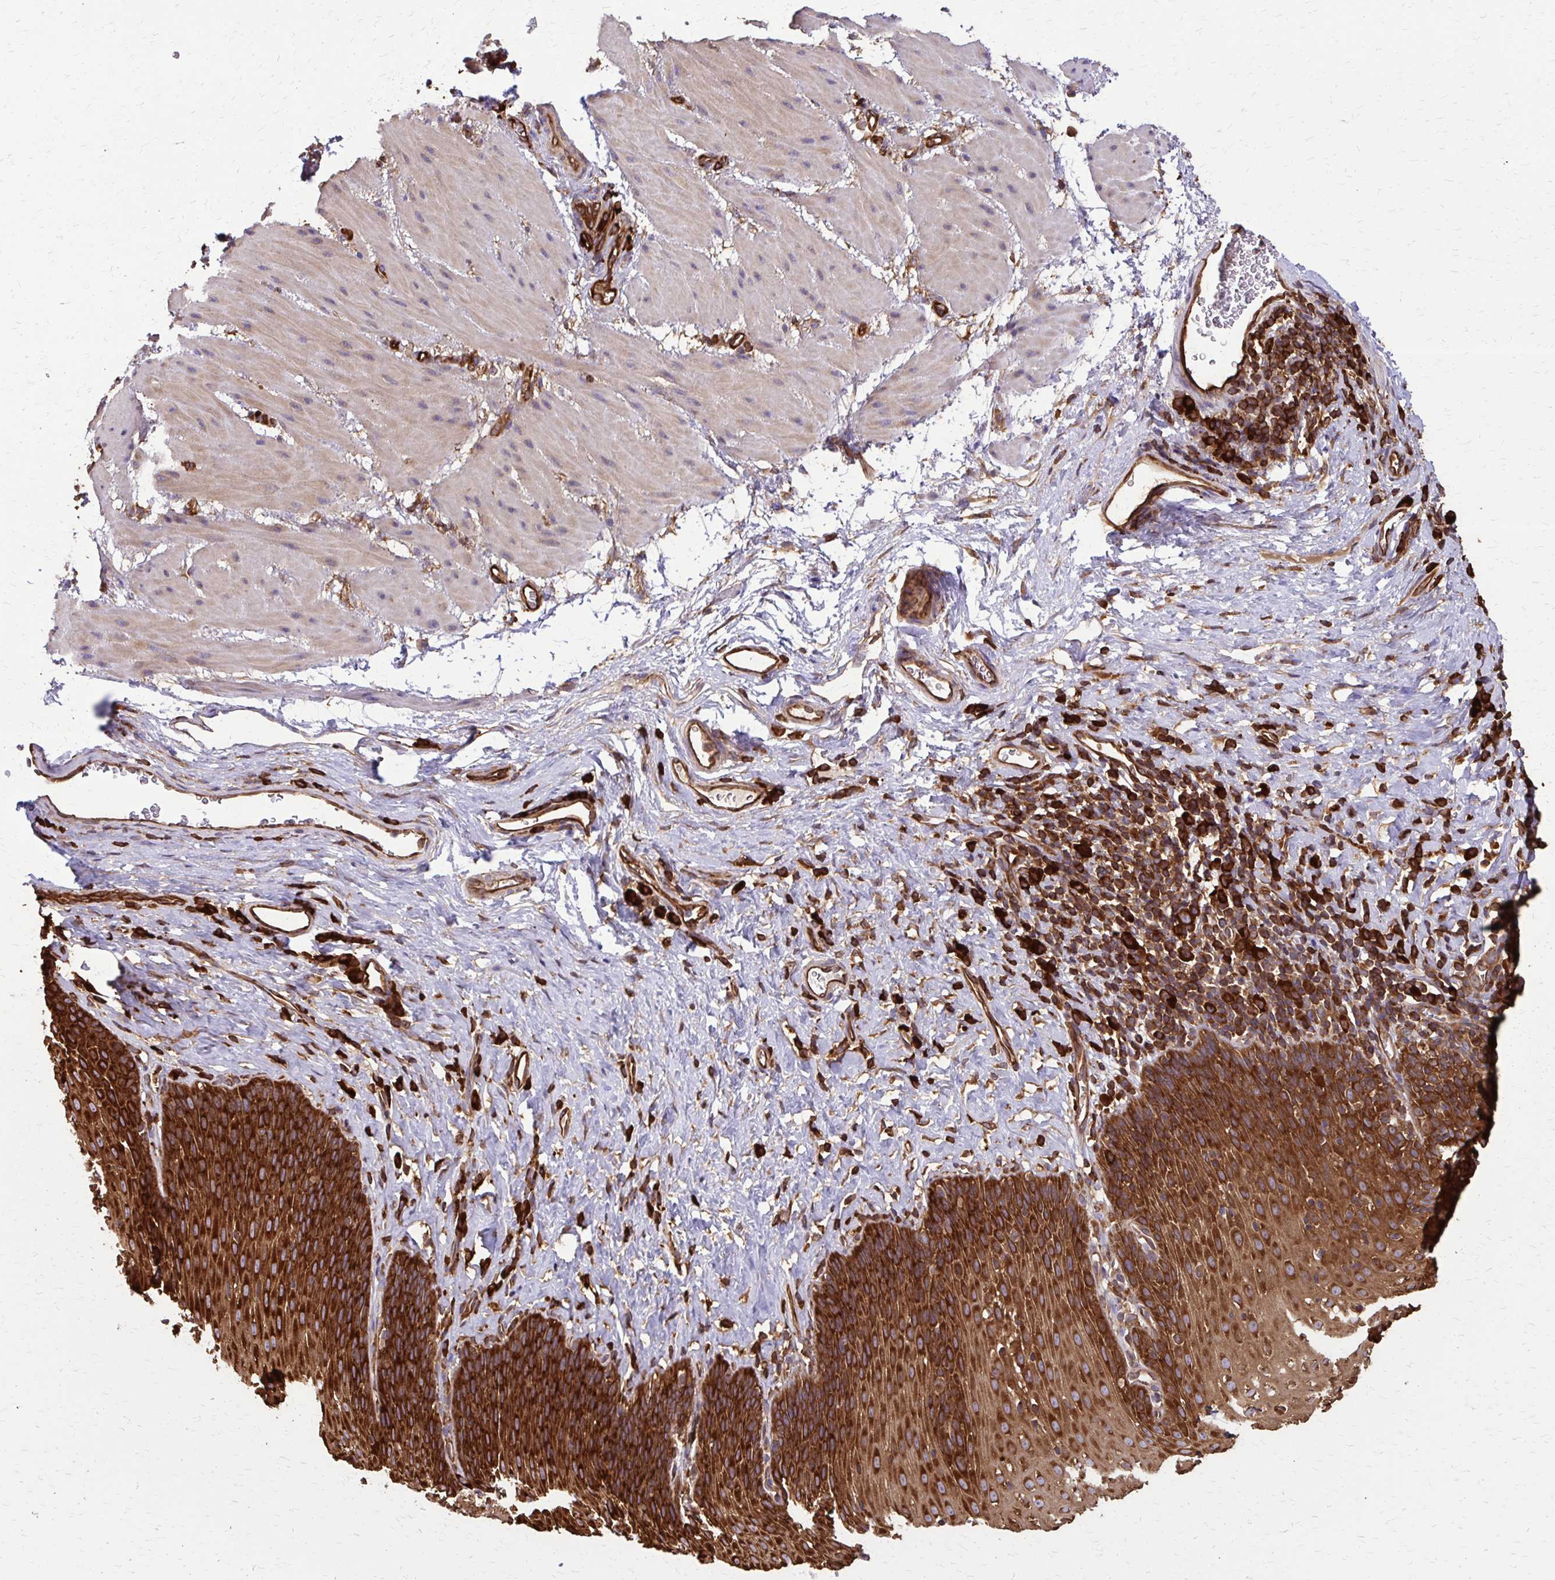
{"staining": {"intensity": "strong", "quantity": ">75%", "location": "cytoplasmic/membranous"}, "tissue": "esophagus", "cell_type": "Squamous epithelial cells", "image_type": "normal", "snomed": [{"axis": "morphology", "description": "Normal tissue, NOS"}, {"axis": "topography", "description": "Esophagus"}], "caption": "Immunohistochemistry (IHC) staining of benign esophagus, which reveals high levels of strong cytoplasmic/membranous expression in about >75% of squamous epithelial cells indicating strong cytoplasmic/membranous protein staining. The staining was performed using DAB (3,3'-diaminobenzidine) (brown) for protein detection and nuclei were counterstained in hematoxylin (blue).", "gene": "EEF2", "patient": {"sex": "female", "age": 61}}